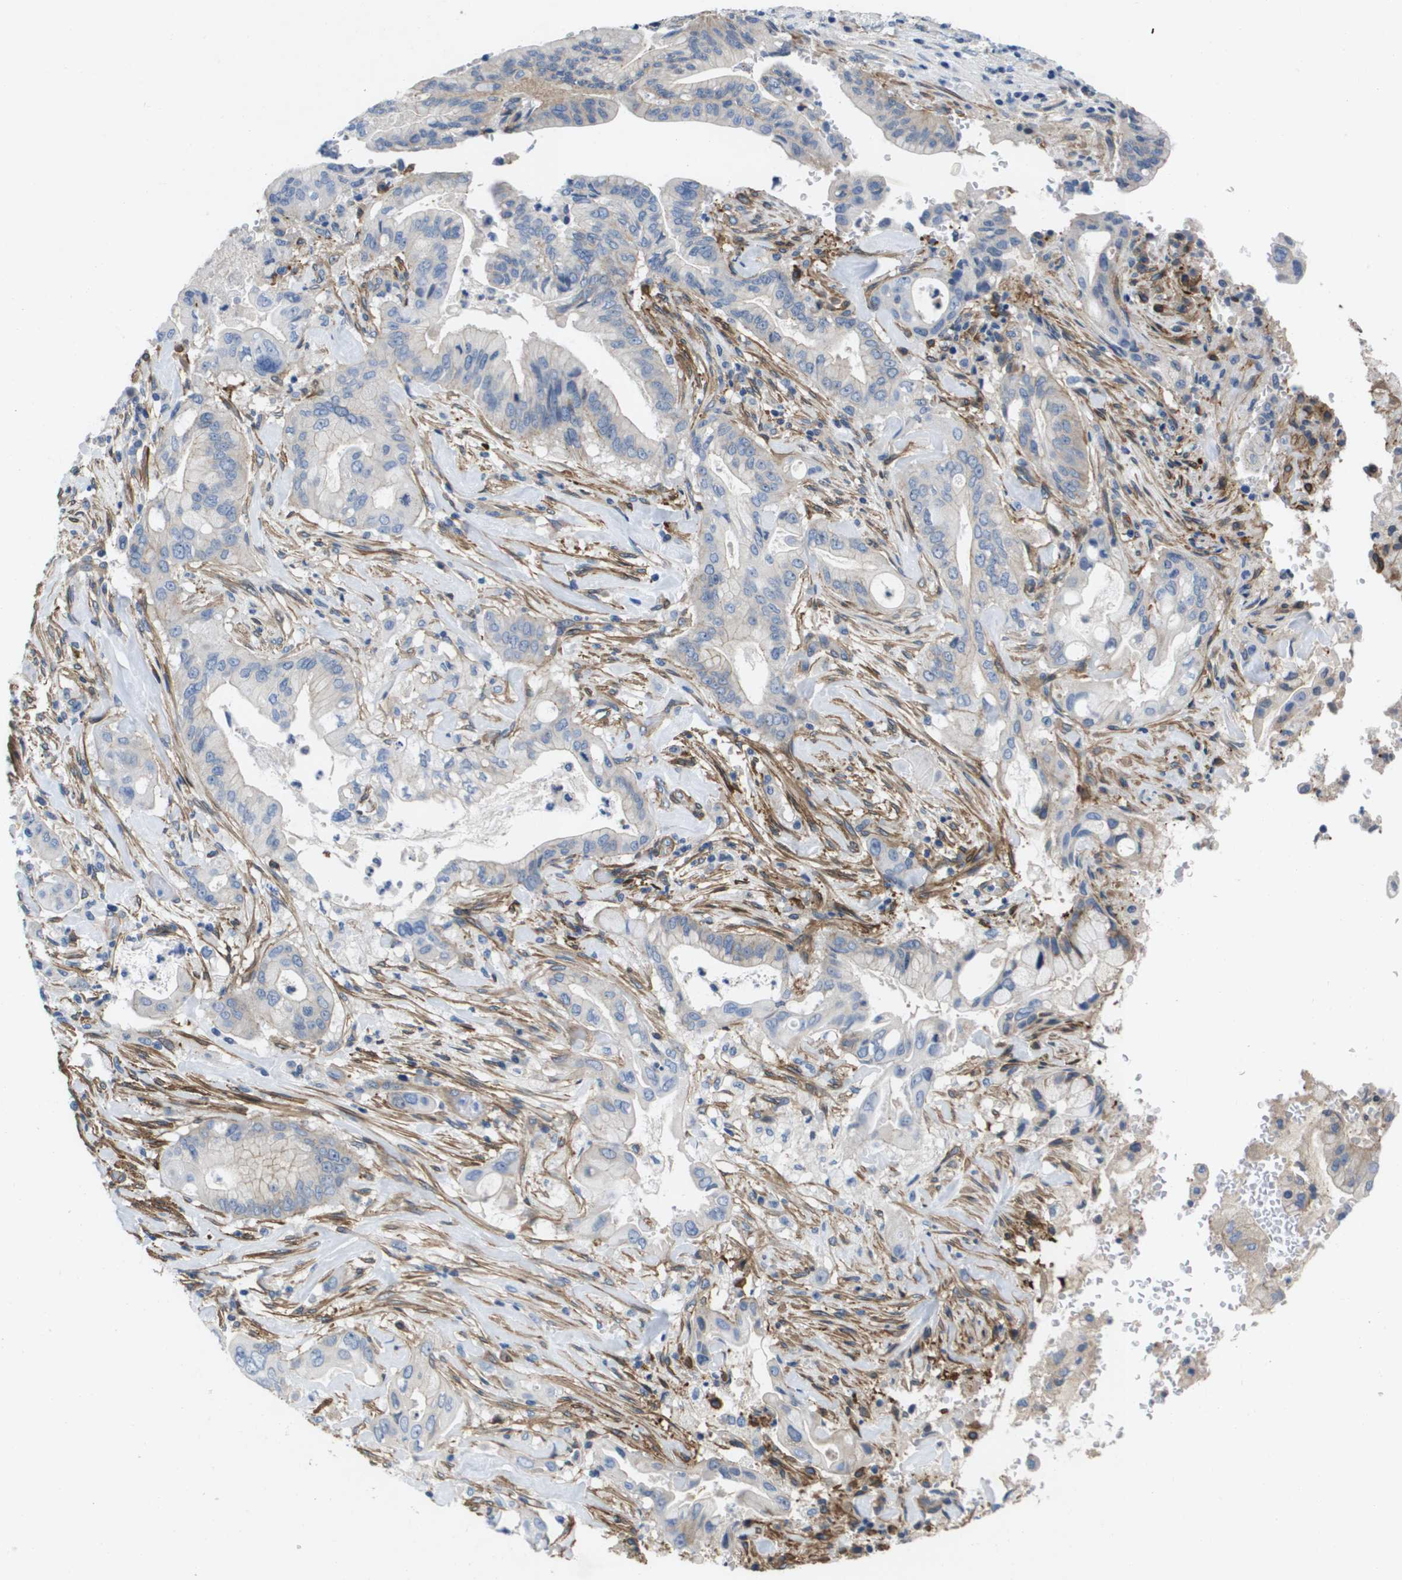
{"staining": {"intensity": "negative", "quantity": "none", "location": "none"}, "tissue": "pancreatic cancer", "cell_type": "Tumor cells", "image_type": "cancer", "snomed": [{"axis": "morphology", "description": "Adenocarcinoma, NOS"}, {"axis": "topography", "description": "Pancreas"}], "caption": "Immunohistochemistry (IHC) of pancreatic adenocarcinoma demonstrates no expression in tumor cells. The staining was performed using DAB to visualize the protein expression in brown, while the nuclei were stained in blue with hematoxylin (Magnification: 20x).", "gene": "LPP", "patient": {"sex": "female", "age": 73}}